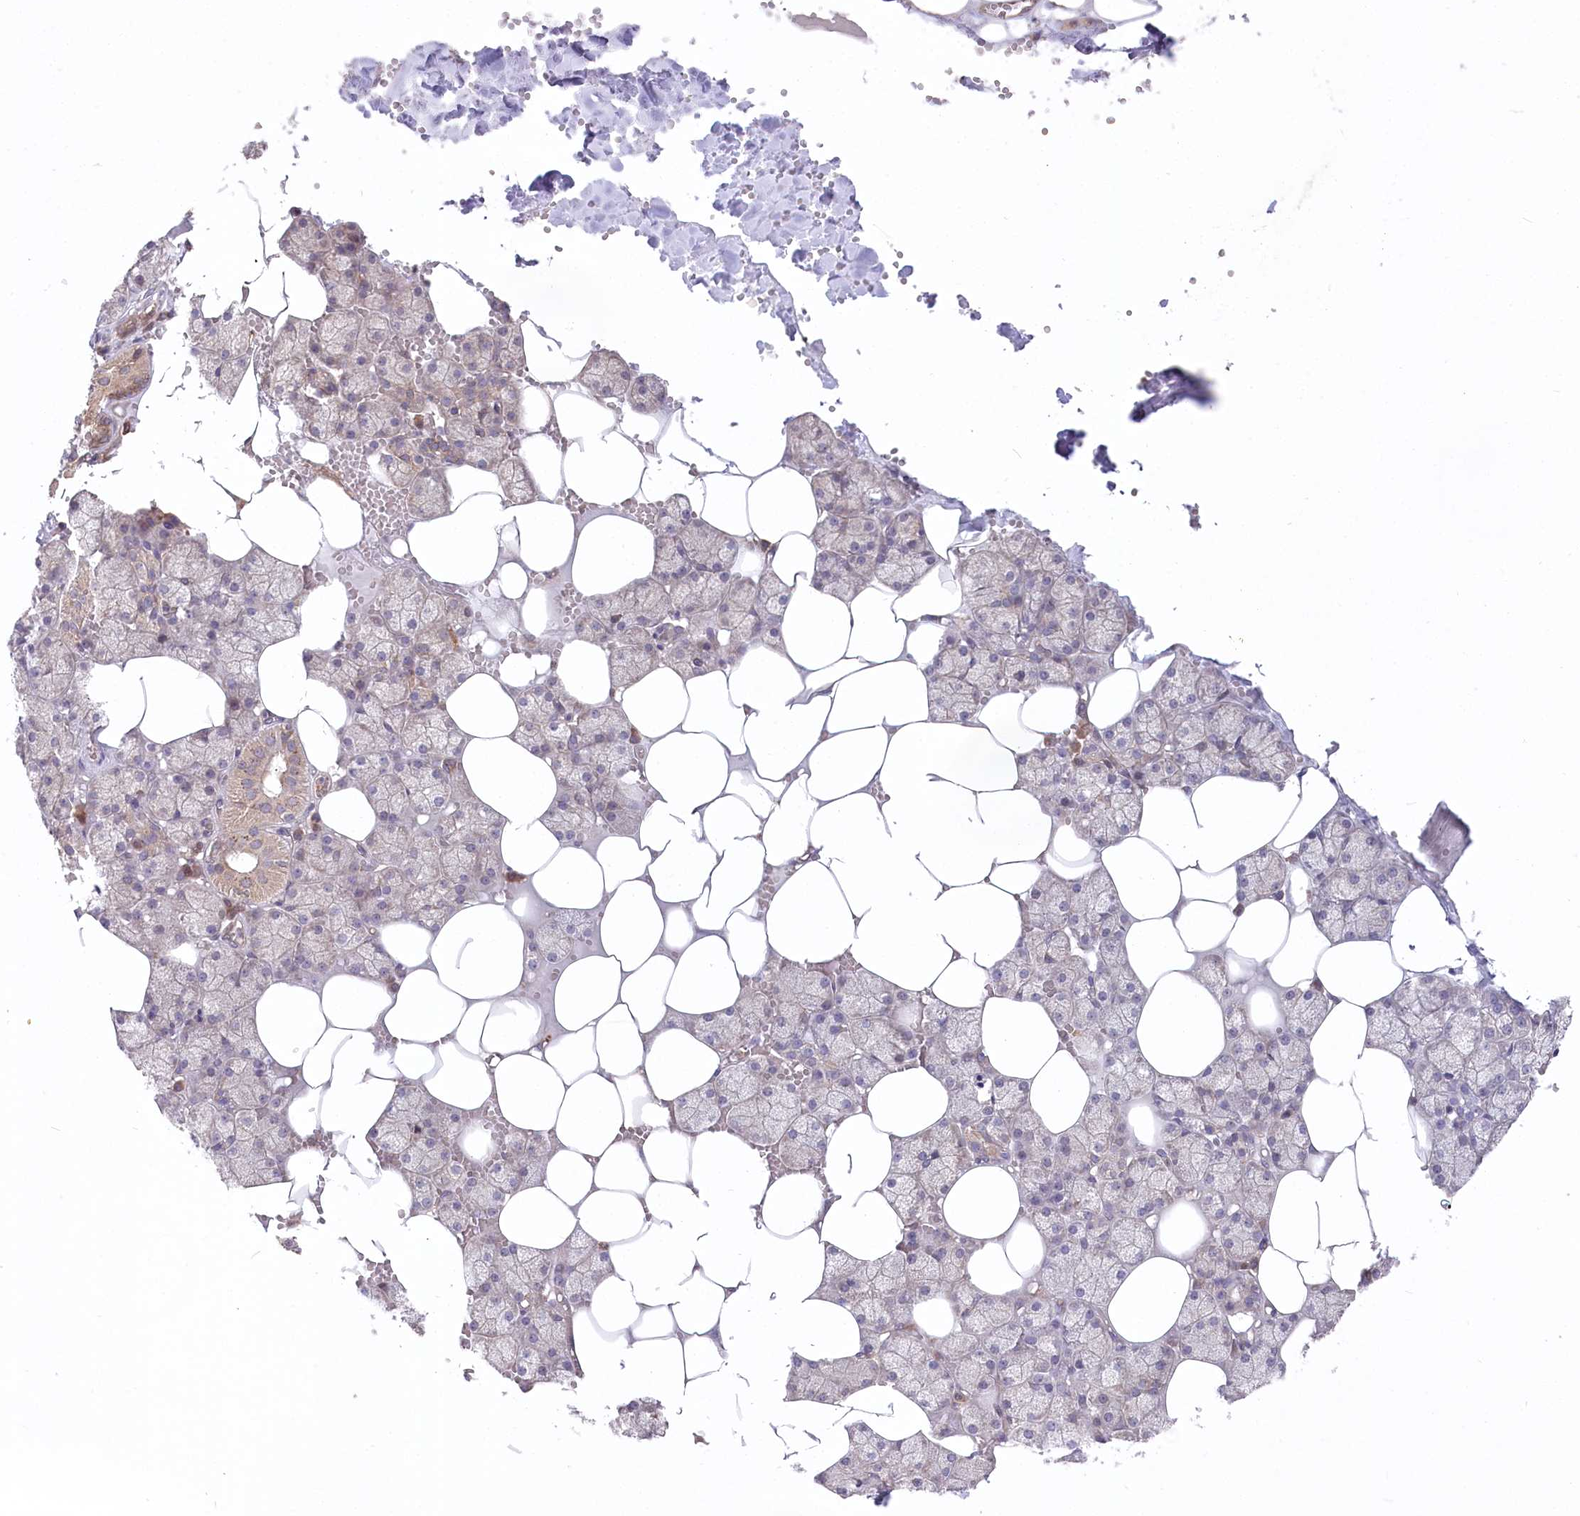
{"staining": {"intensity": "weak", "quantity": "25%-75%", "location": "cytoplasmic/membranous"}, "tissue": "salivary gland", "cell_type": "Glandular cells", "image_type": "normal", "snomed": [{"axis": "morphology", "description": "Normal tissue, NOS"}, {"axis": "topography", "description": "Salivary gland"}], "caption": "Protein positivity by immunohistochemistry exhibits weak cytoplasmic/membranous staining in approximately 25%-75% of glandular cells in benign salivary gland.", "gene": "PPP1R21", "patient": {"sex": "male", "age": 62}}